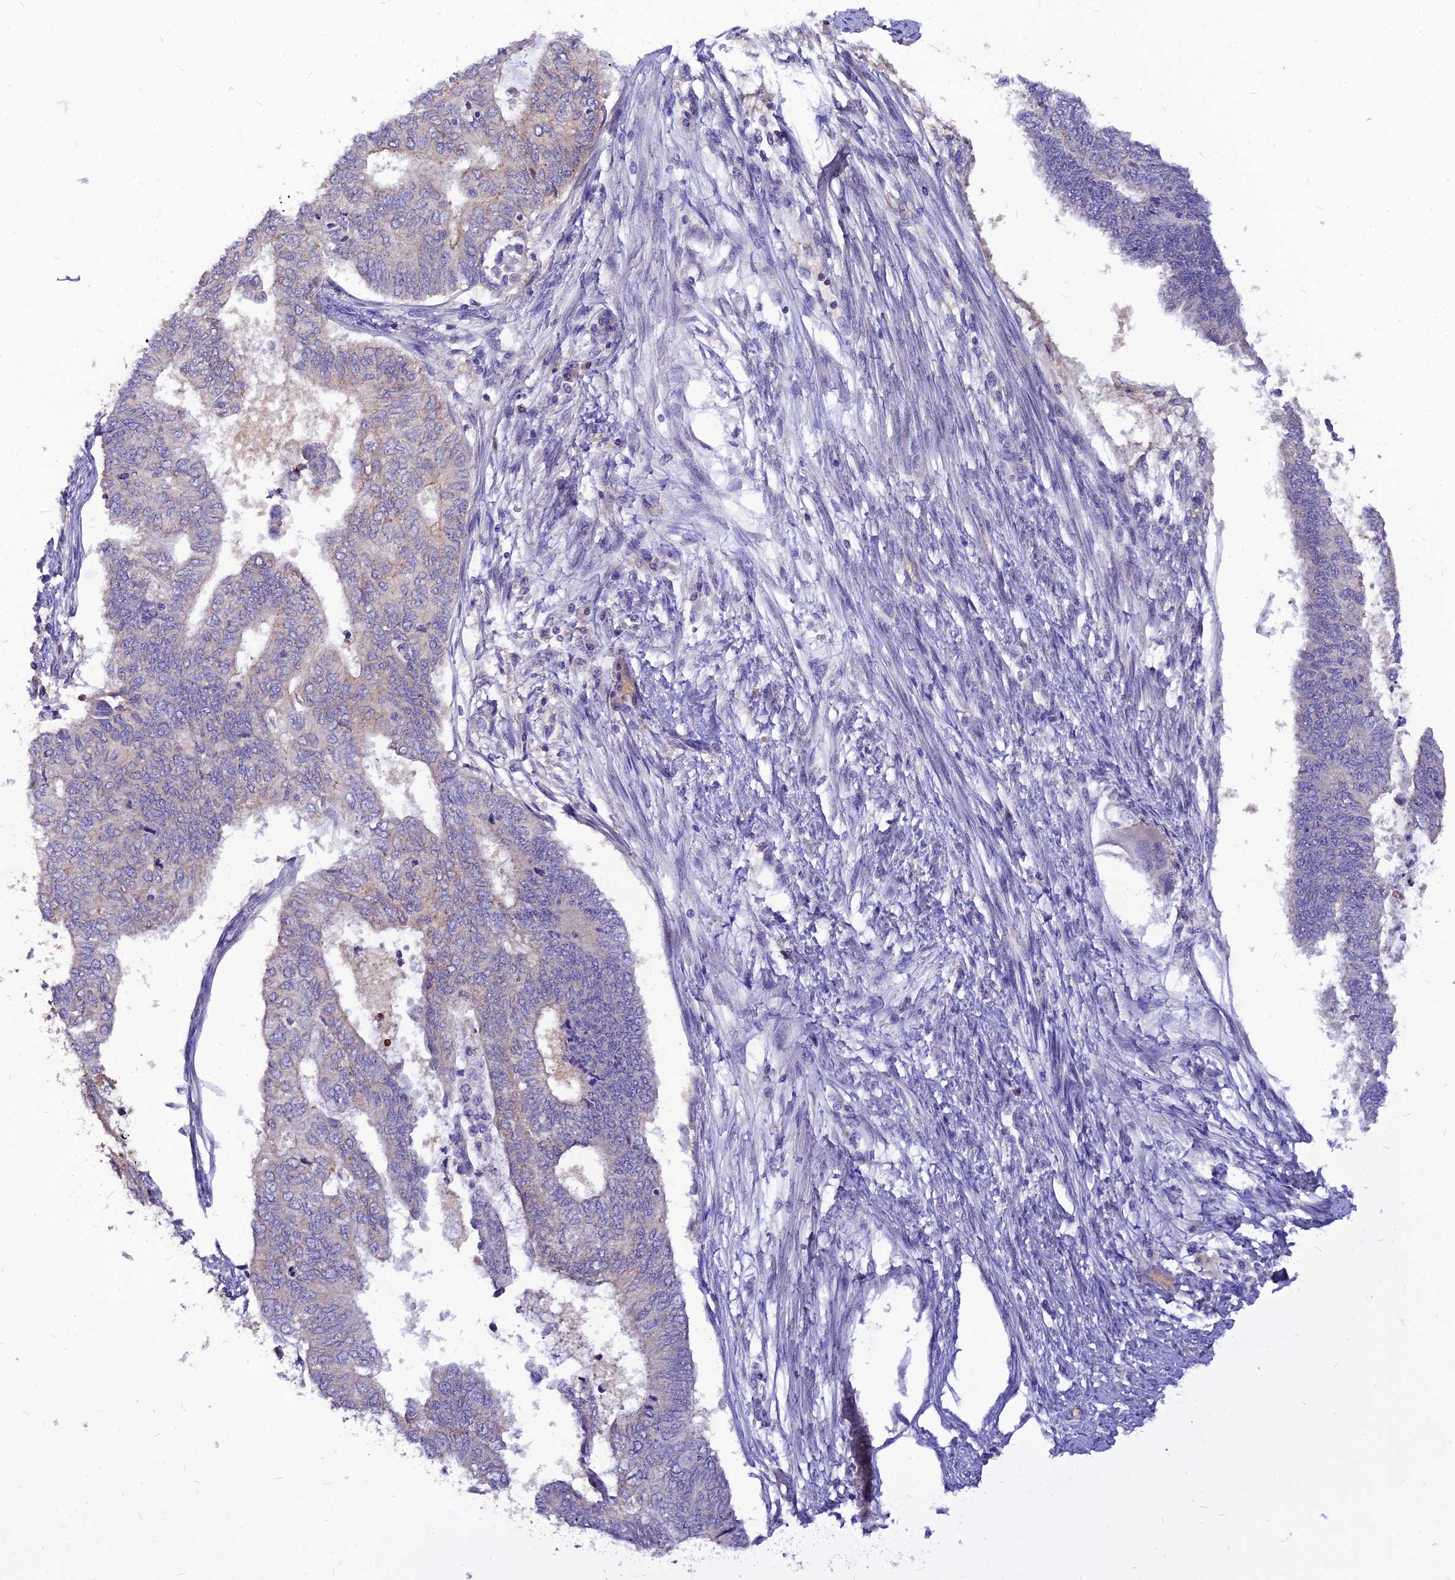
{"staining": {"intensity": "weak", "quantity": "<25%", "location": "cytoplasmic/membranous"}, "tissue": "endometrial cancer", "cell_type": "Tumor cells", "image_type": "cancer", "snomed": [{"axis": "morphology", "description": "Adenocarcinoma, NOS"}, {"axis": "topography", "description": "Endometrium"}], "caption": "Endometrial cancer (adenocarcinoma) was stained to show a protein in brown. There is no significant staining in tumor cells.", "gene": "CZIB", "patient": {"sex": "female", "age": 68}}